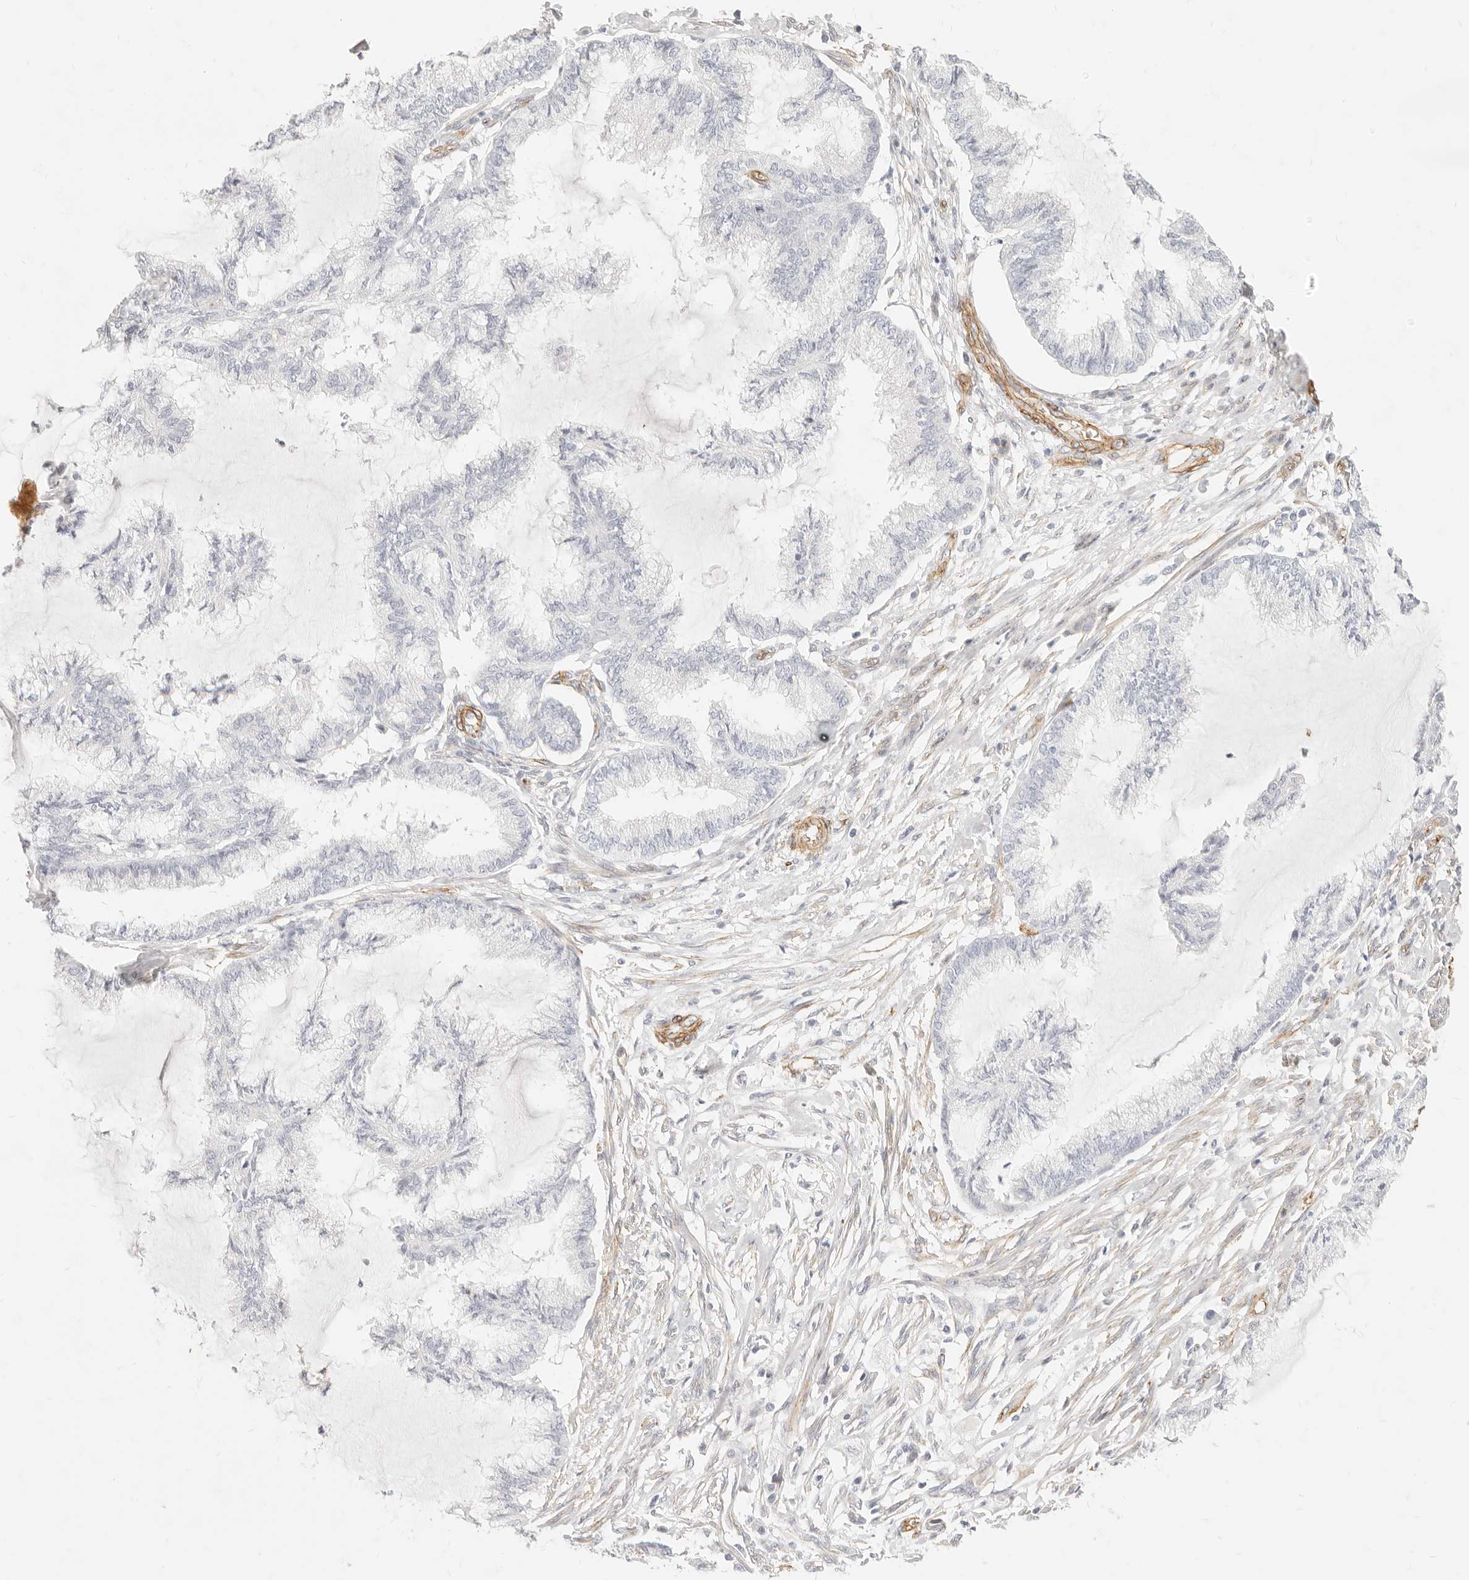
{"staining": {"intensity": "negative", "quantity": "none", "location": "none"}, "tissue": "endometrial cancer", "cell_type": "Tumor cells", "image_type": "cancer", "snomed": [{"axis": "morphology", "description": "Adenocarcinoma, NOS"}, {"axis": "topography", "description": "Endometrium"}], "caption": "An immunohistochemistry image of endometrial adenocarcinoma is shown. There is no staining in tumor cells of endometrial adenocarcinoma.", "gene": "NUS1", "patient": {"sex": "female", "age": 86}}